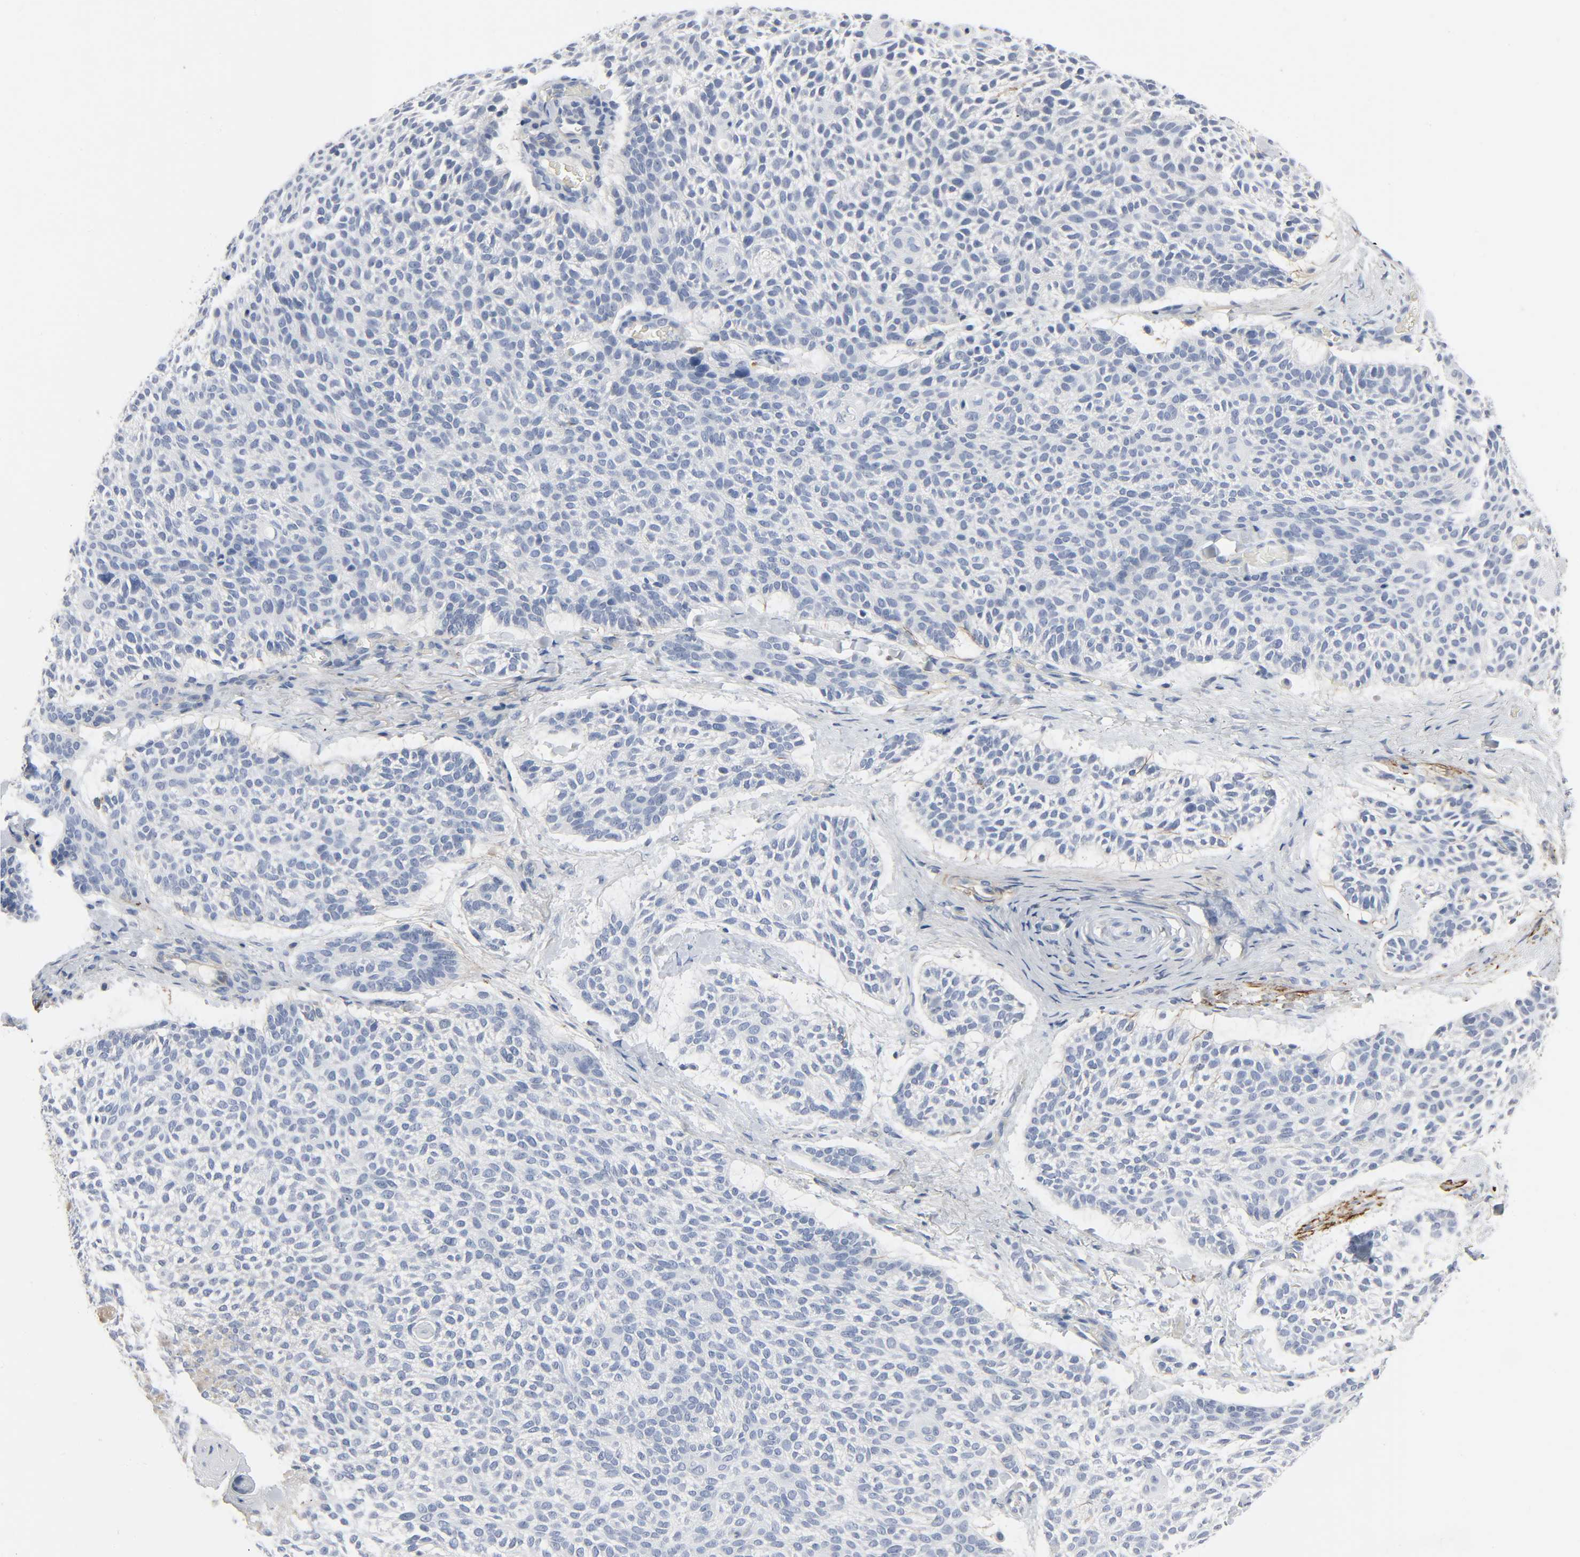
{"staining": {"intensity": "negative", "quantity": "none", "location": "none"}, "tissue": "skin cancer", "cell_type": "Tumor cells", "image_type": "cancer", "snomed": [{"axis": "morphology", "description": "Normal tissue, NOS"}, {"axis": "morphology", "description": "Basal cell carcinoma"}, {"axis": "topography", "description": "Skin"}], "caption": "This is a photomicrograph of immunohistochemistry (IHC) staining of skin cancer, which shows no staining in tumor cells.", "gene": "FBLN5", "patient": {"sex": "female", "age": 70}}